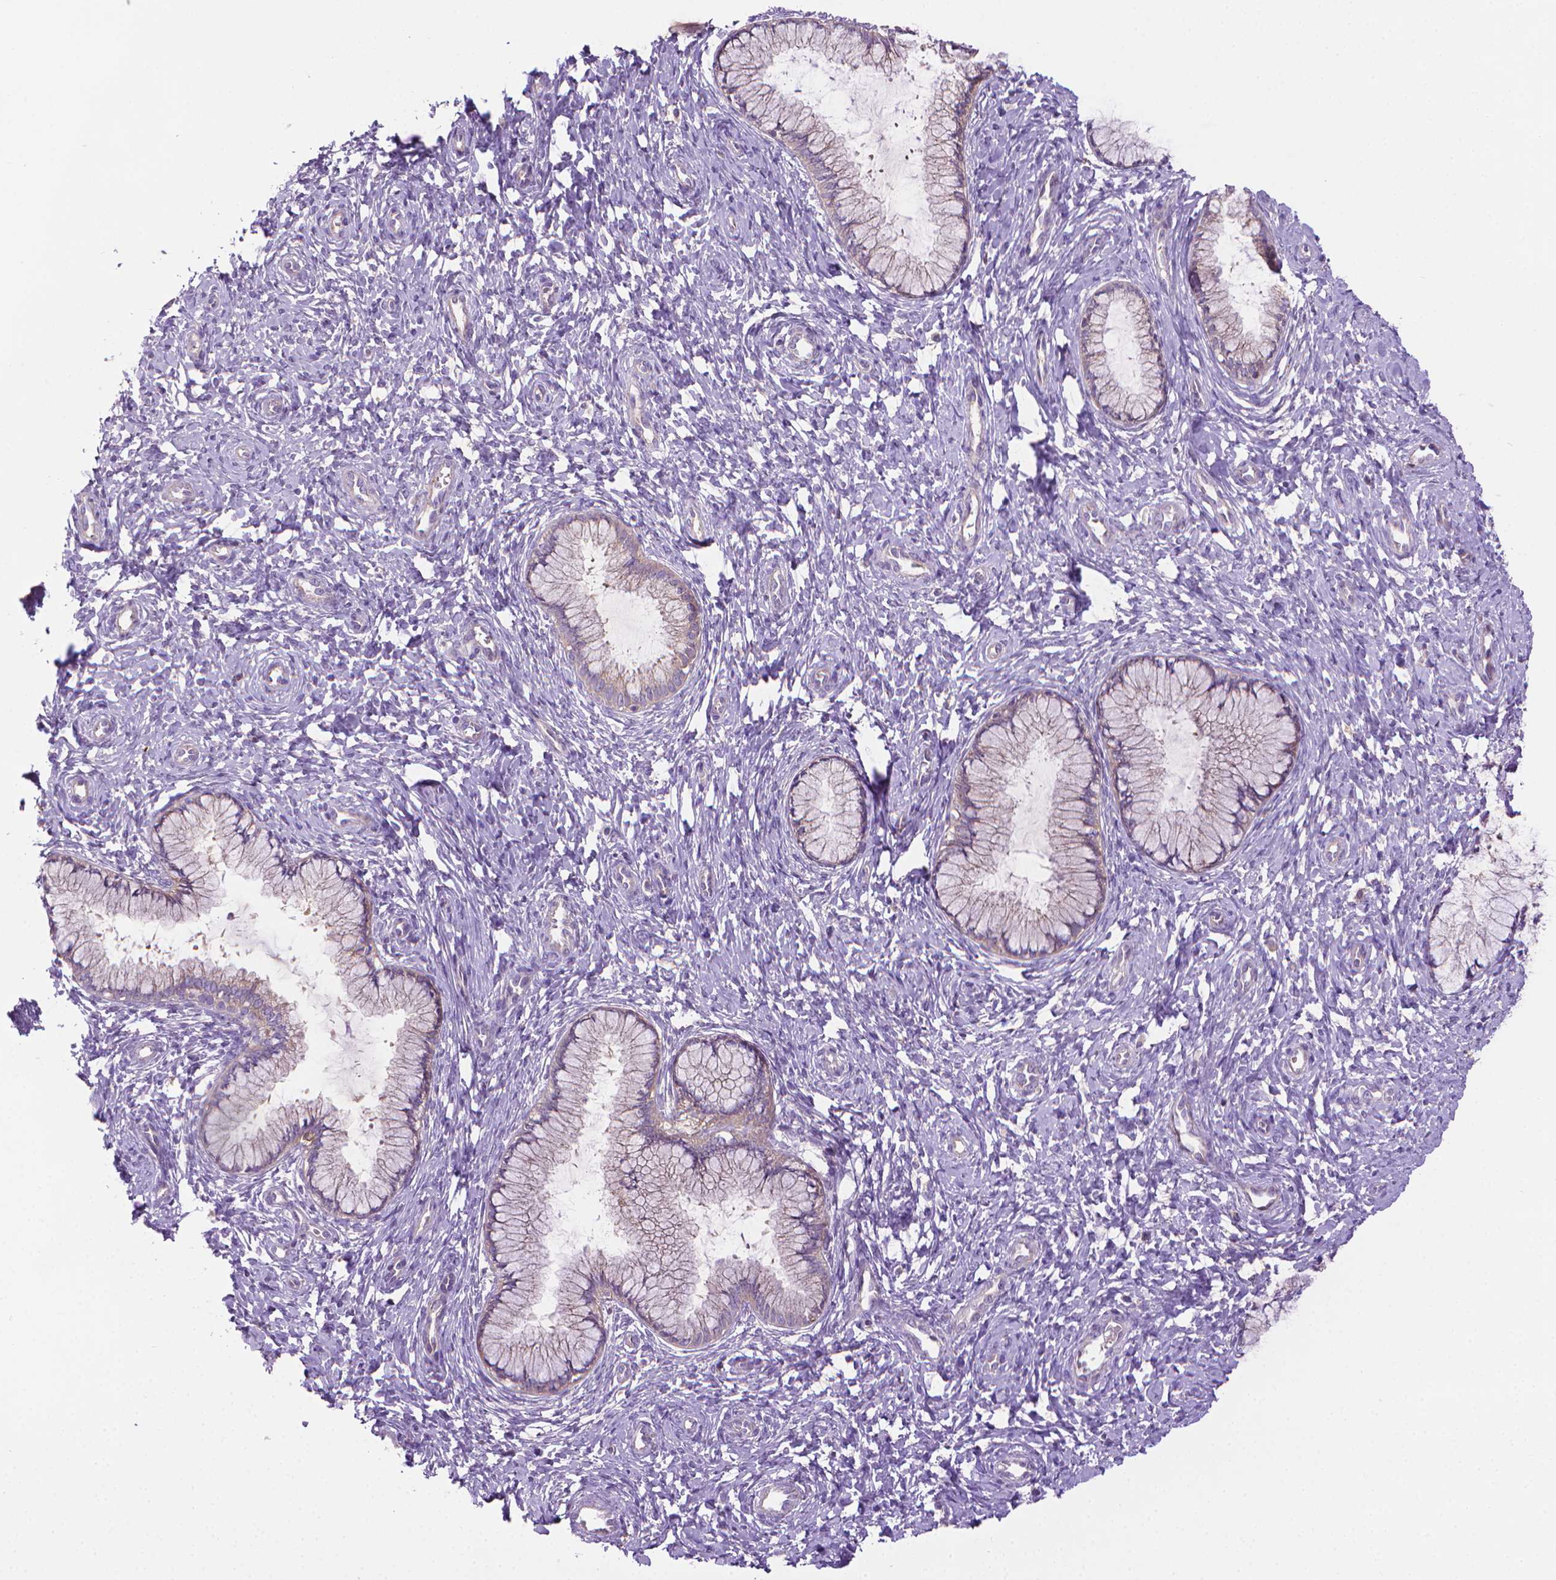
{"staining": {"intensity": "negative", "quantity": "none", "location": "none"}, "tissue": "cervix", "cell_type": "Glandular cells", "image_type": "normal", "snomed": [{"axis": "morphology", "description": "Normal tissue, NOS"}, {"axis": "topography", "description": "Cervix"}], "caption": "Glandular cells show no significant protein expression in benign cervix.", "gene": "SLC51B", "patient": {"sex": "female", "age": 37}}